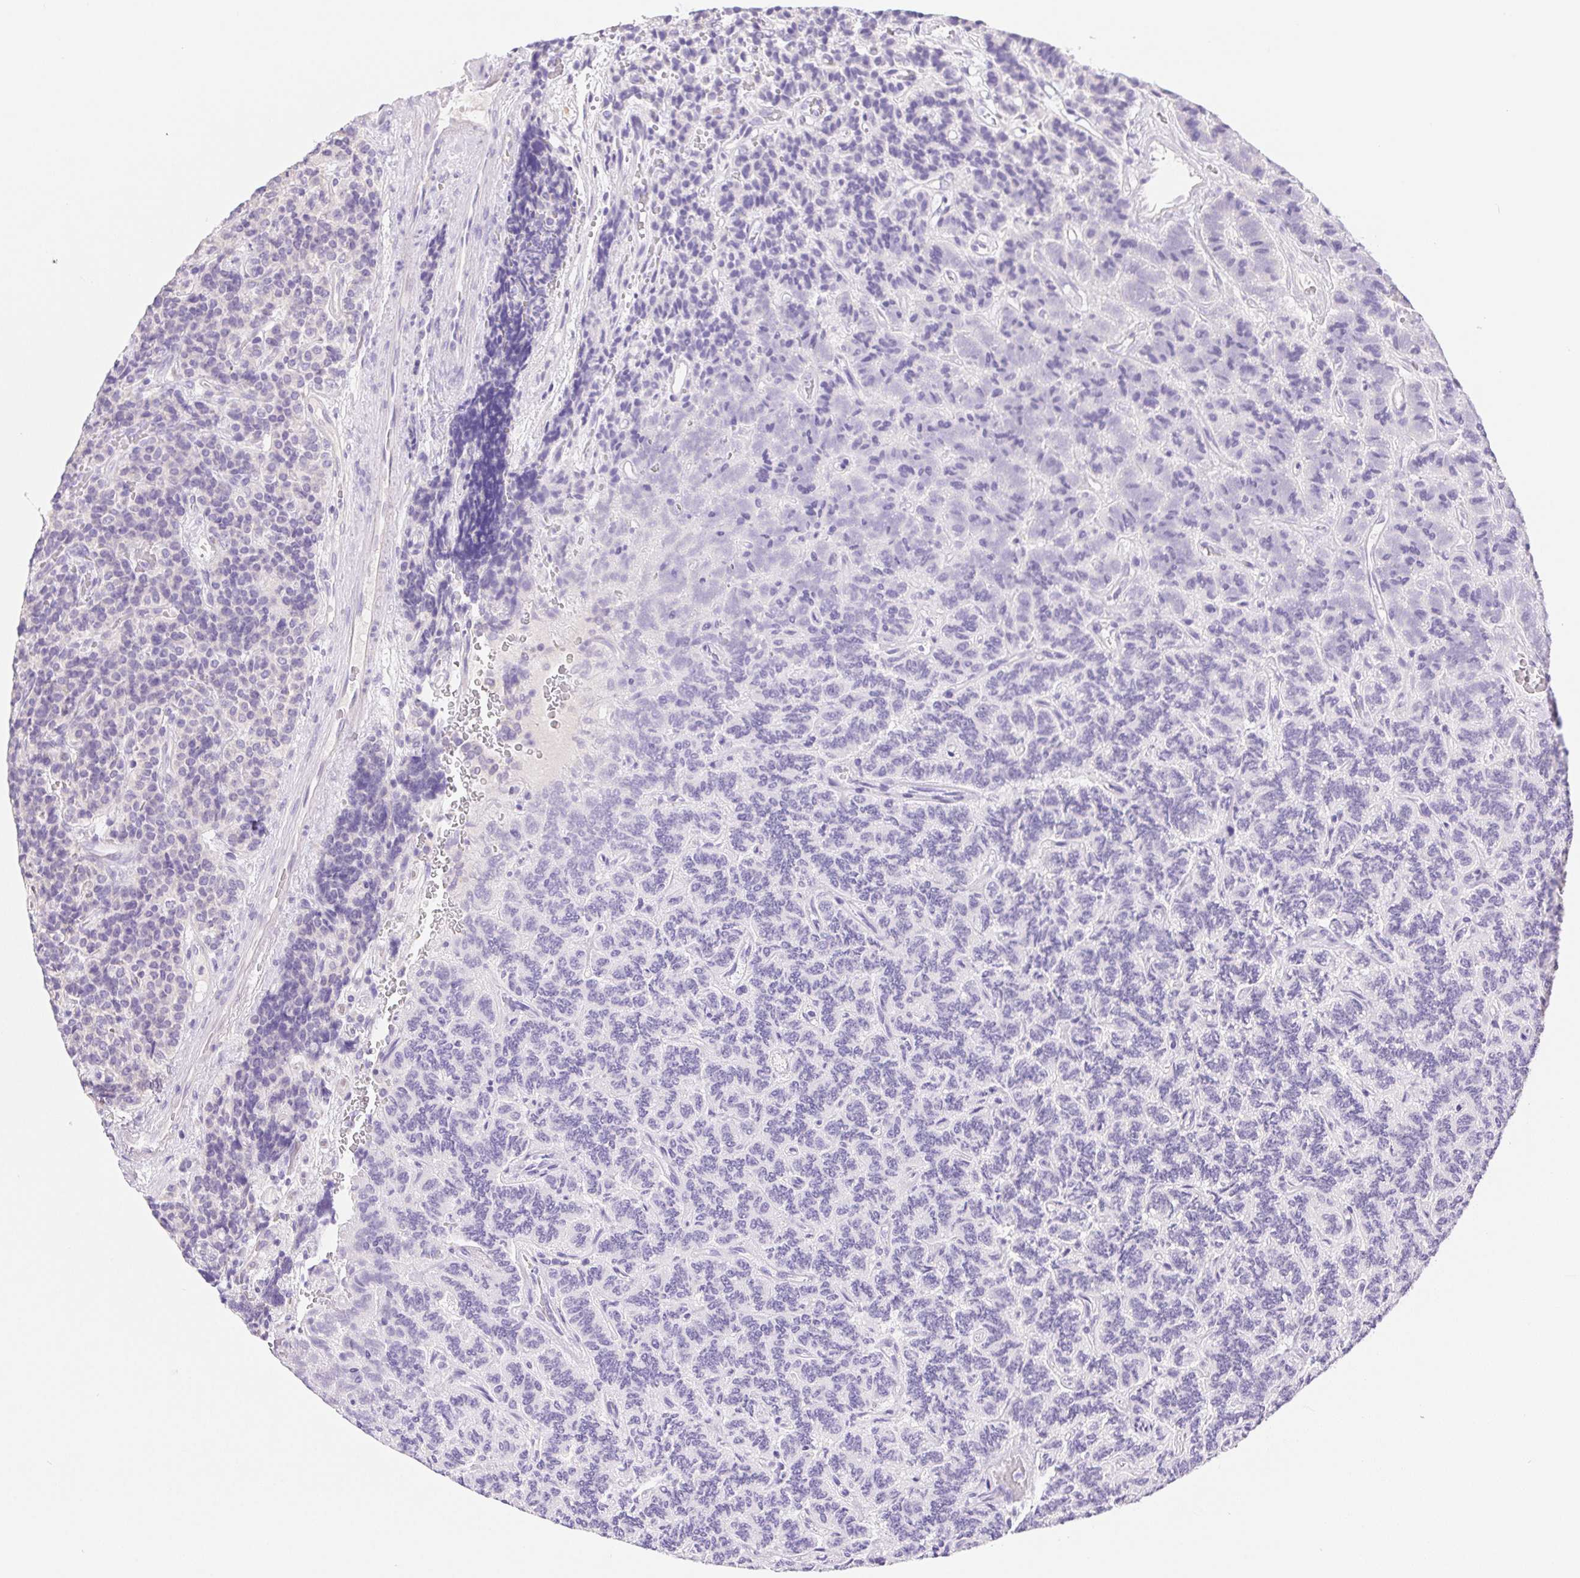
{"staining": {"intensity": "negative", "quantity": "none", "location": "none"}, "tissue": "carcinoid", "cell_type": "Tumor cells", "image_type": "cancer", "snomed": [{"axis": "morphology", "description": "Carcinoid, malignant, NOS"}, {"axis": "topography", "description": "Pancreas"}], "caption": "The photomicrograph demonstrates no significant staining in tumor cells of carcinoid.", "gene": "PNLIP", "patient": {"sex": "male", "age": 36}}